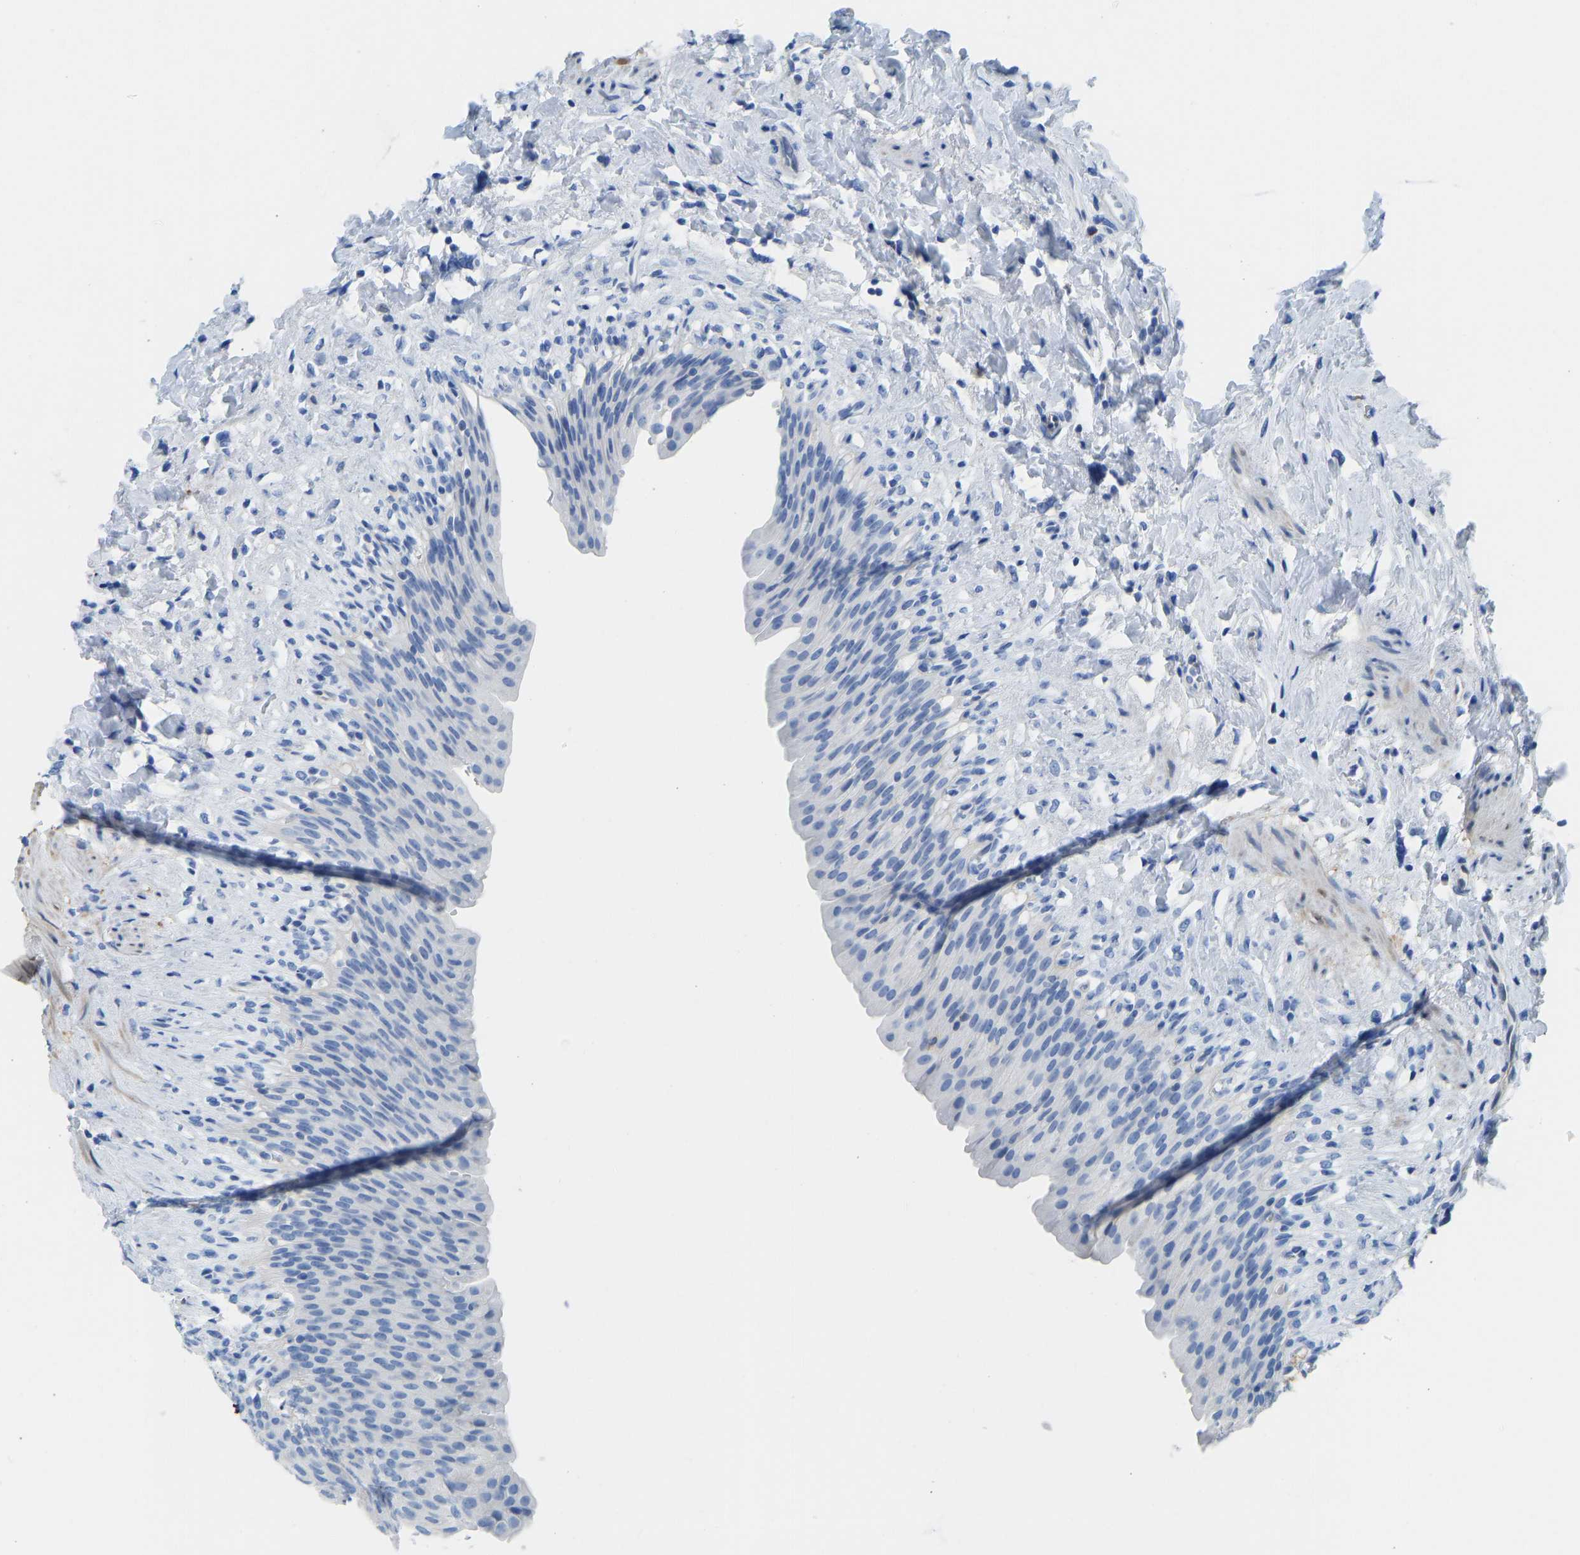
{"staining": {"intensity": "negative", "quantity": "none", "location": "none"}, "tissue": "urinary bladder", "cell_type": "Urothelial cells", "image_type": "normal", "snomed": [{"axis": "morphology", "description": "Normal tissue, NOS"}, {"axis": "topography", "description": "Urinary bladder"}], "caption": "IHC image of normal human urinary bladder stained for a protein (brown), which demonstrates no positivity in urothelial cells.", "gene": "NKAIN3", "patient": {"sex": "female", "age": 79}}